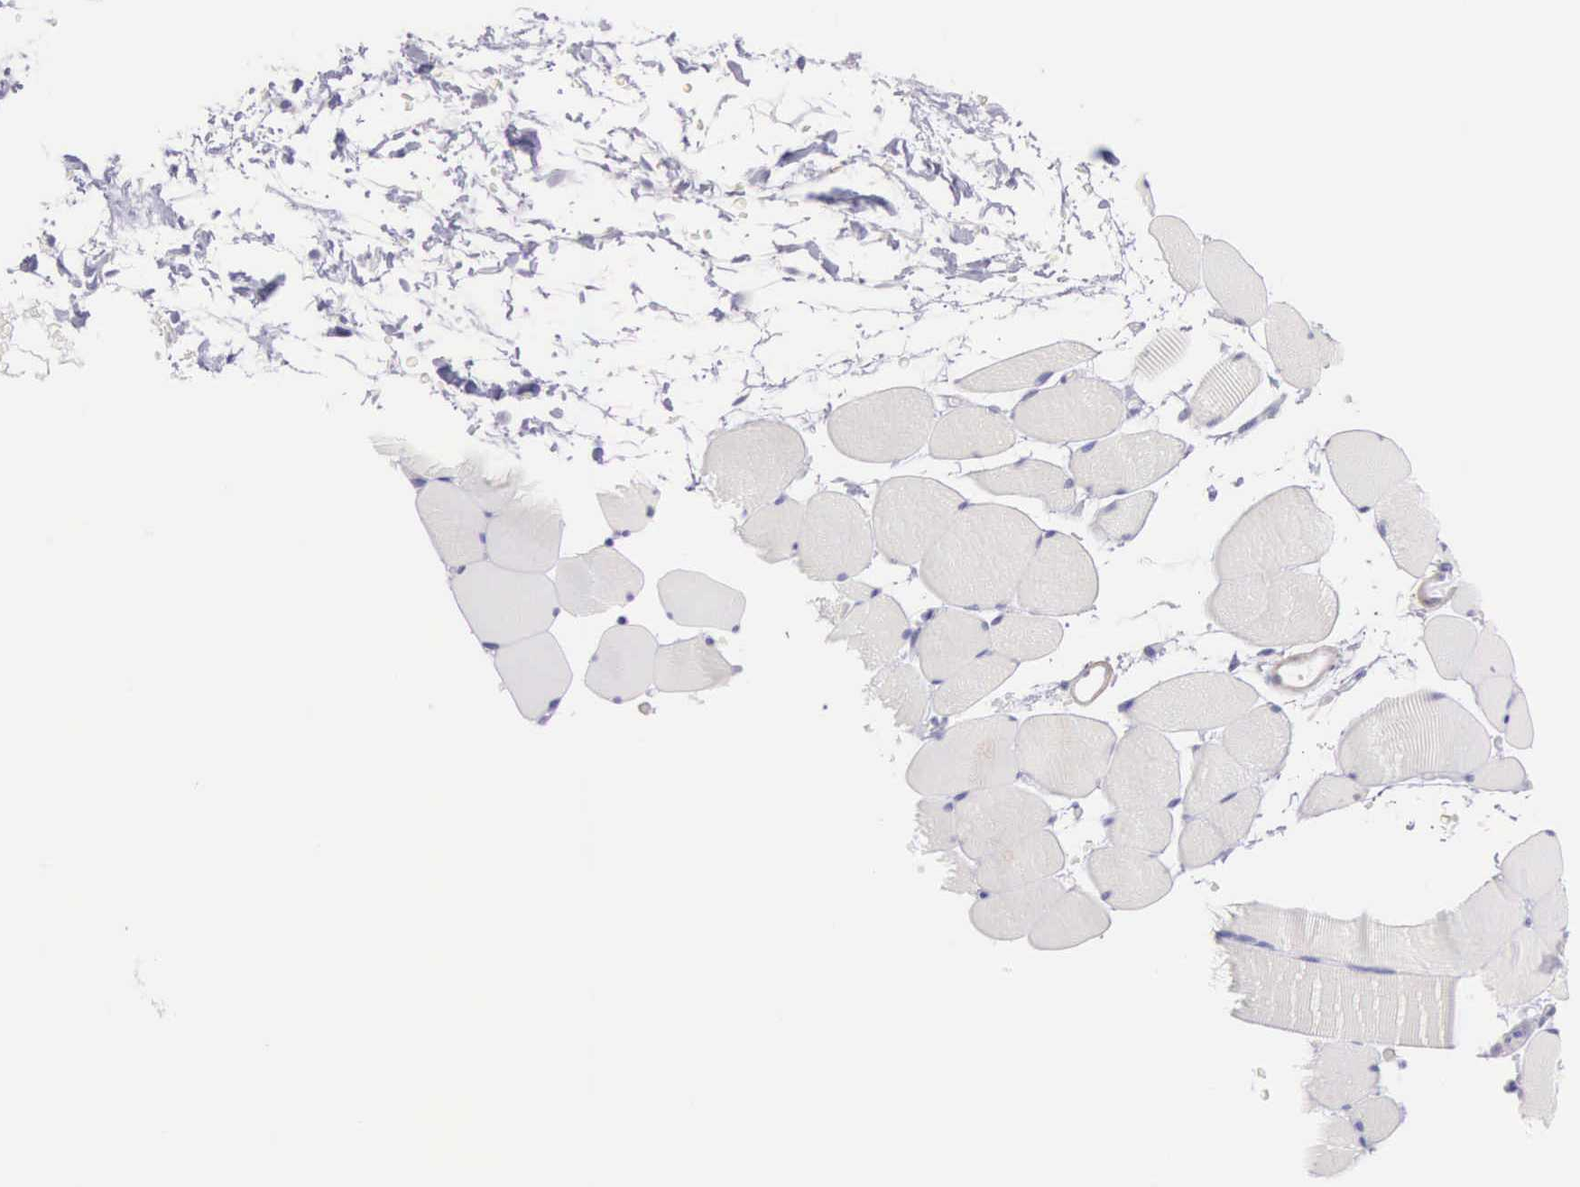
{"staining": {"intensity": "negative", "quantity": "none", "location": "none"}, "tissue": "skeletal muscle", "cell_type": "Myocytes", "image_type": "normal", "snomed": [{"axis": "morphology", "description": "Normal tissue, NOS"}, {"axis": "topography", "description": "Skeletal muscle"}, {"axis": "topography", "description": "Parathyroid gland"}], "caption": "High power microscopy photomicrograph of an immunohistochemistry (IHC) image of benign skeletal muscle, revealing no significant expression in myocytes.", "gene": "ARFGAP3", "patient": {"sex": "female", "age": 37}}